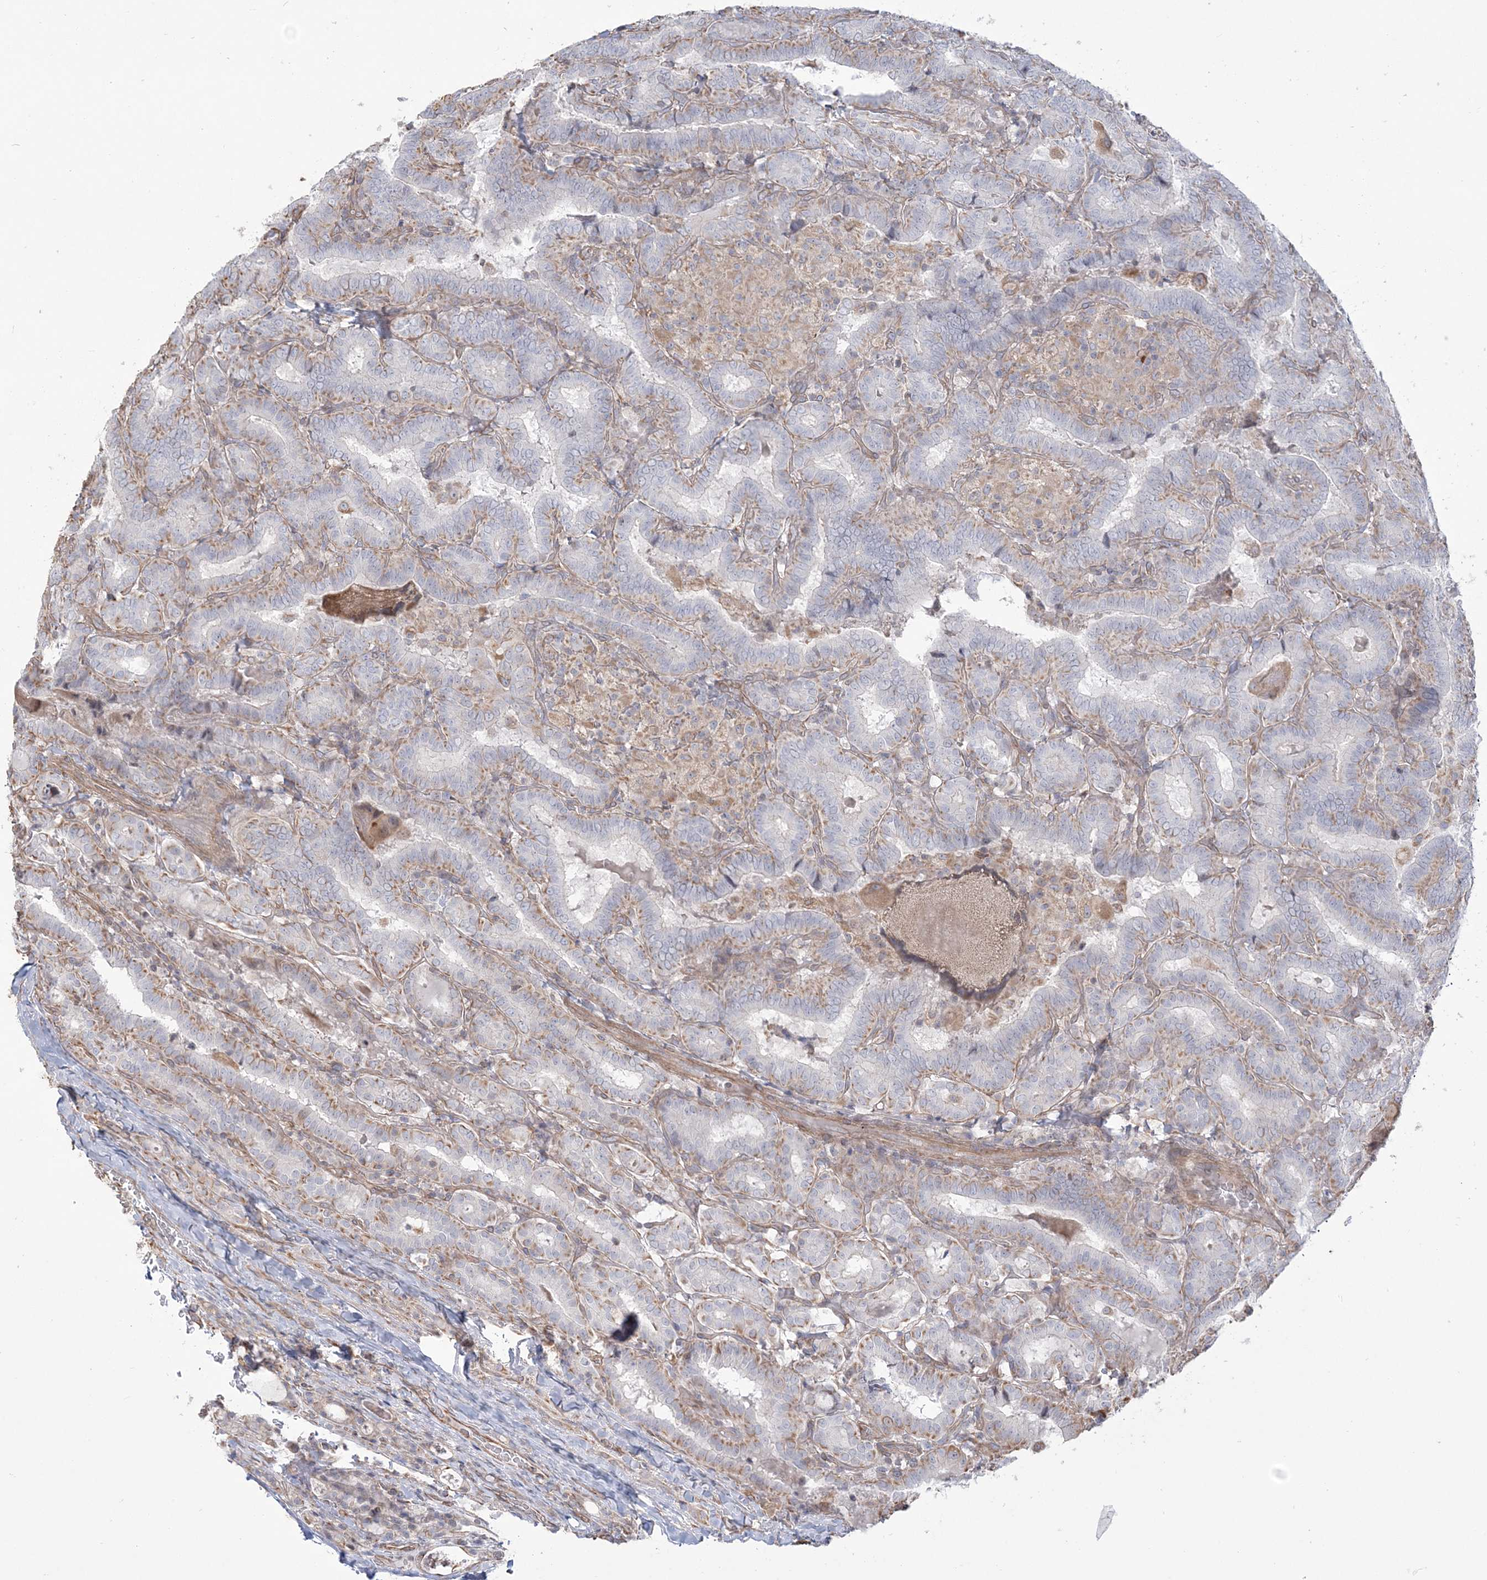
{"staining": {"intensity": "weak", "quantity": "<25%", "location": "cytoplasmic/membranous"}, "tissue": "thyroid cancer", "cell_type": "Tumor cells", "image_type": "cancer", "snomed": [{"axis": "morphology", "description": "Papillary adenocarcinoma, NOS"}, {"axis": "topography", "description": "Thyroid gland"}], "caption": "Tumor cells are negative for brown protein staining in papillary adenocarcinoma (thyroid). (DAB (3,3'-diaminobenzidine) IHC with hematoxylin counter stain).", "gene": "ZNF821", "patient": {"sex": "female", "age": 72}}